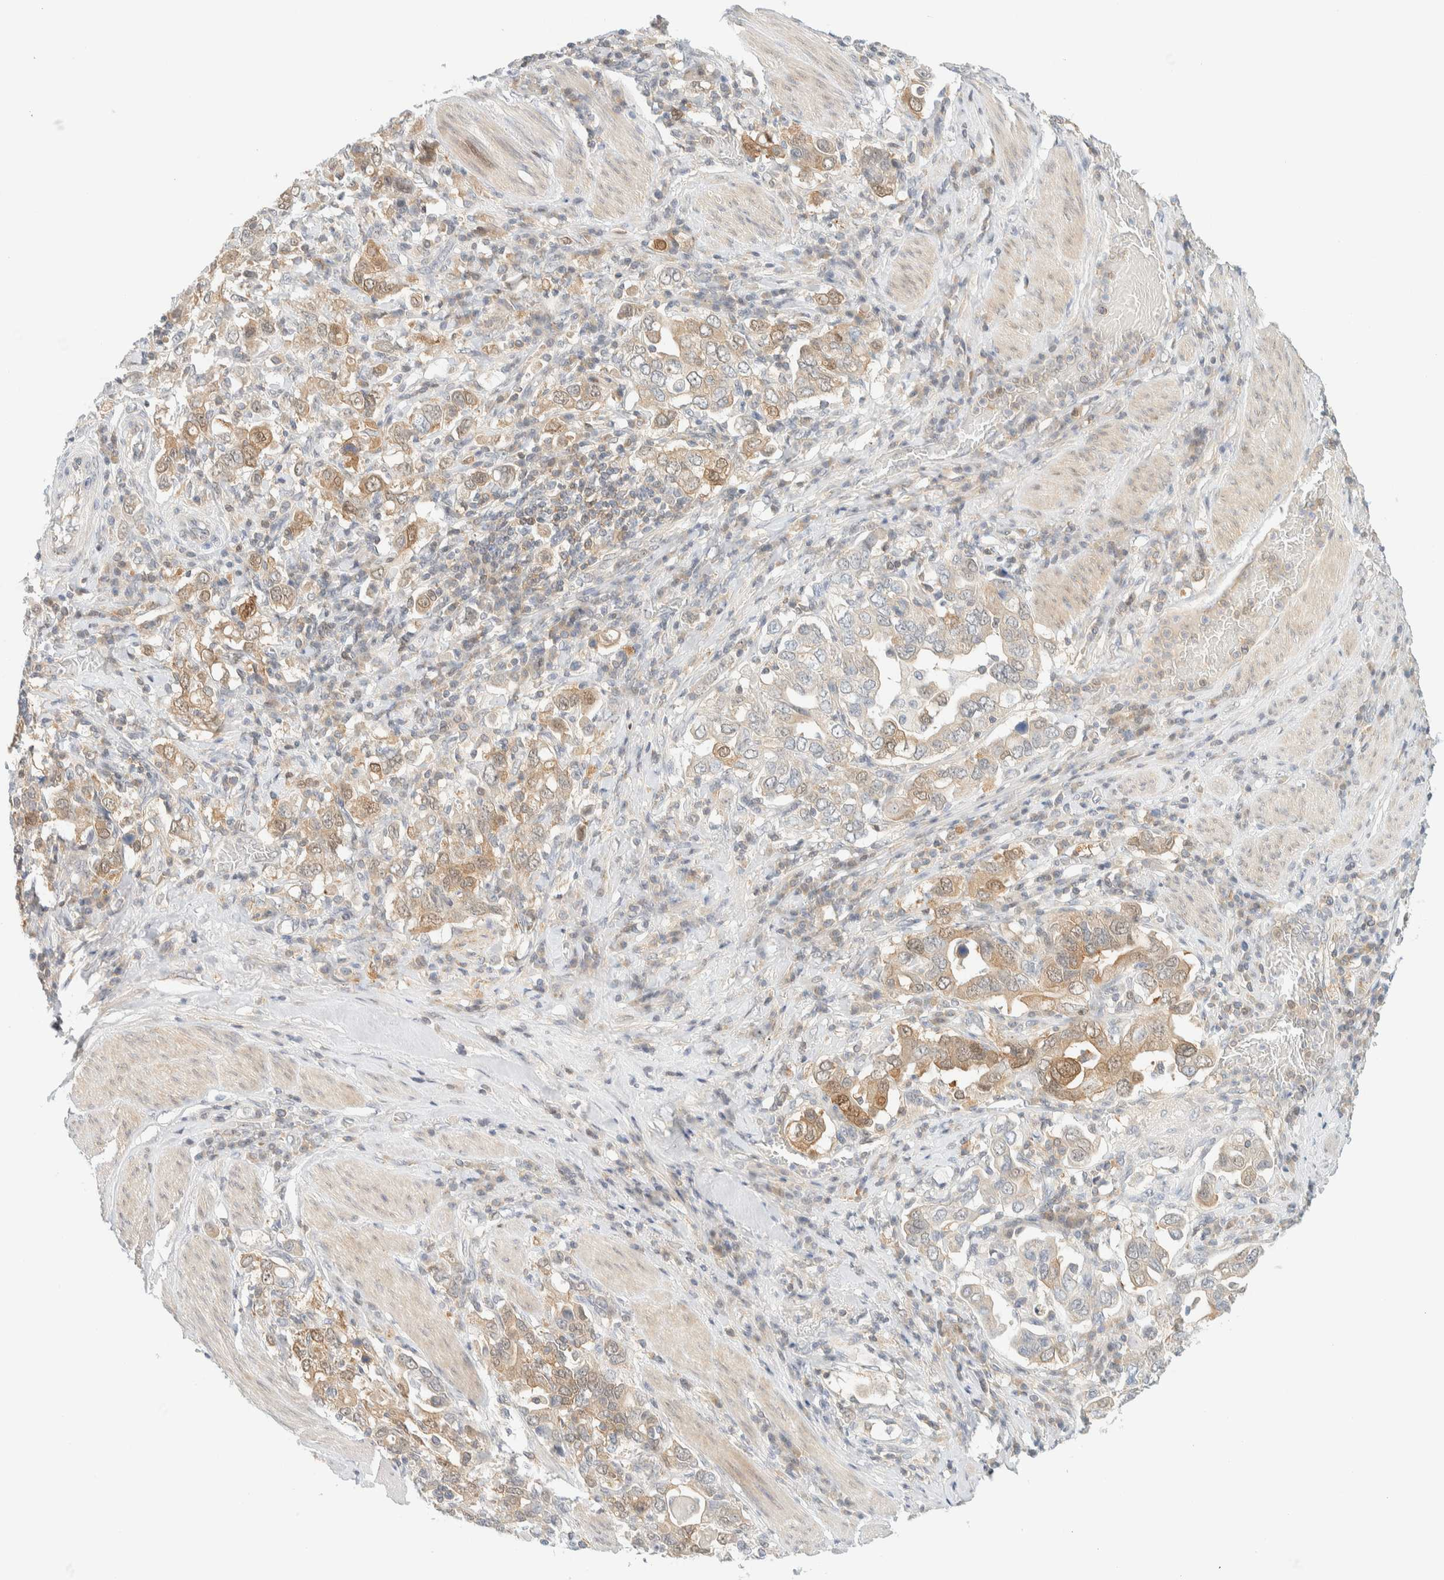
{"staining": {"intensity": "moderate", "quantity": "25%-75%", "location": "cytoplasmic/membranous"}, "tissue": "stomach cancer", "cell_type": "Tumor cells", "image_type": "cancer", "snomed": [{"axis": "morphology", "description": "Adenocarcinoma, NOS"}, {"axis": "topography", "description": "Stomach, upper"}], "caption": "A brown stain shows moderate cytoplasmic/membranous positivity of a protein in human stomach cancer tumor cells.", "gene": "PCYT2", "patient": {"sex": "male", "age": 62}}